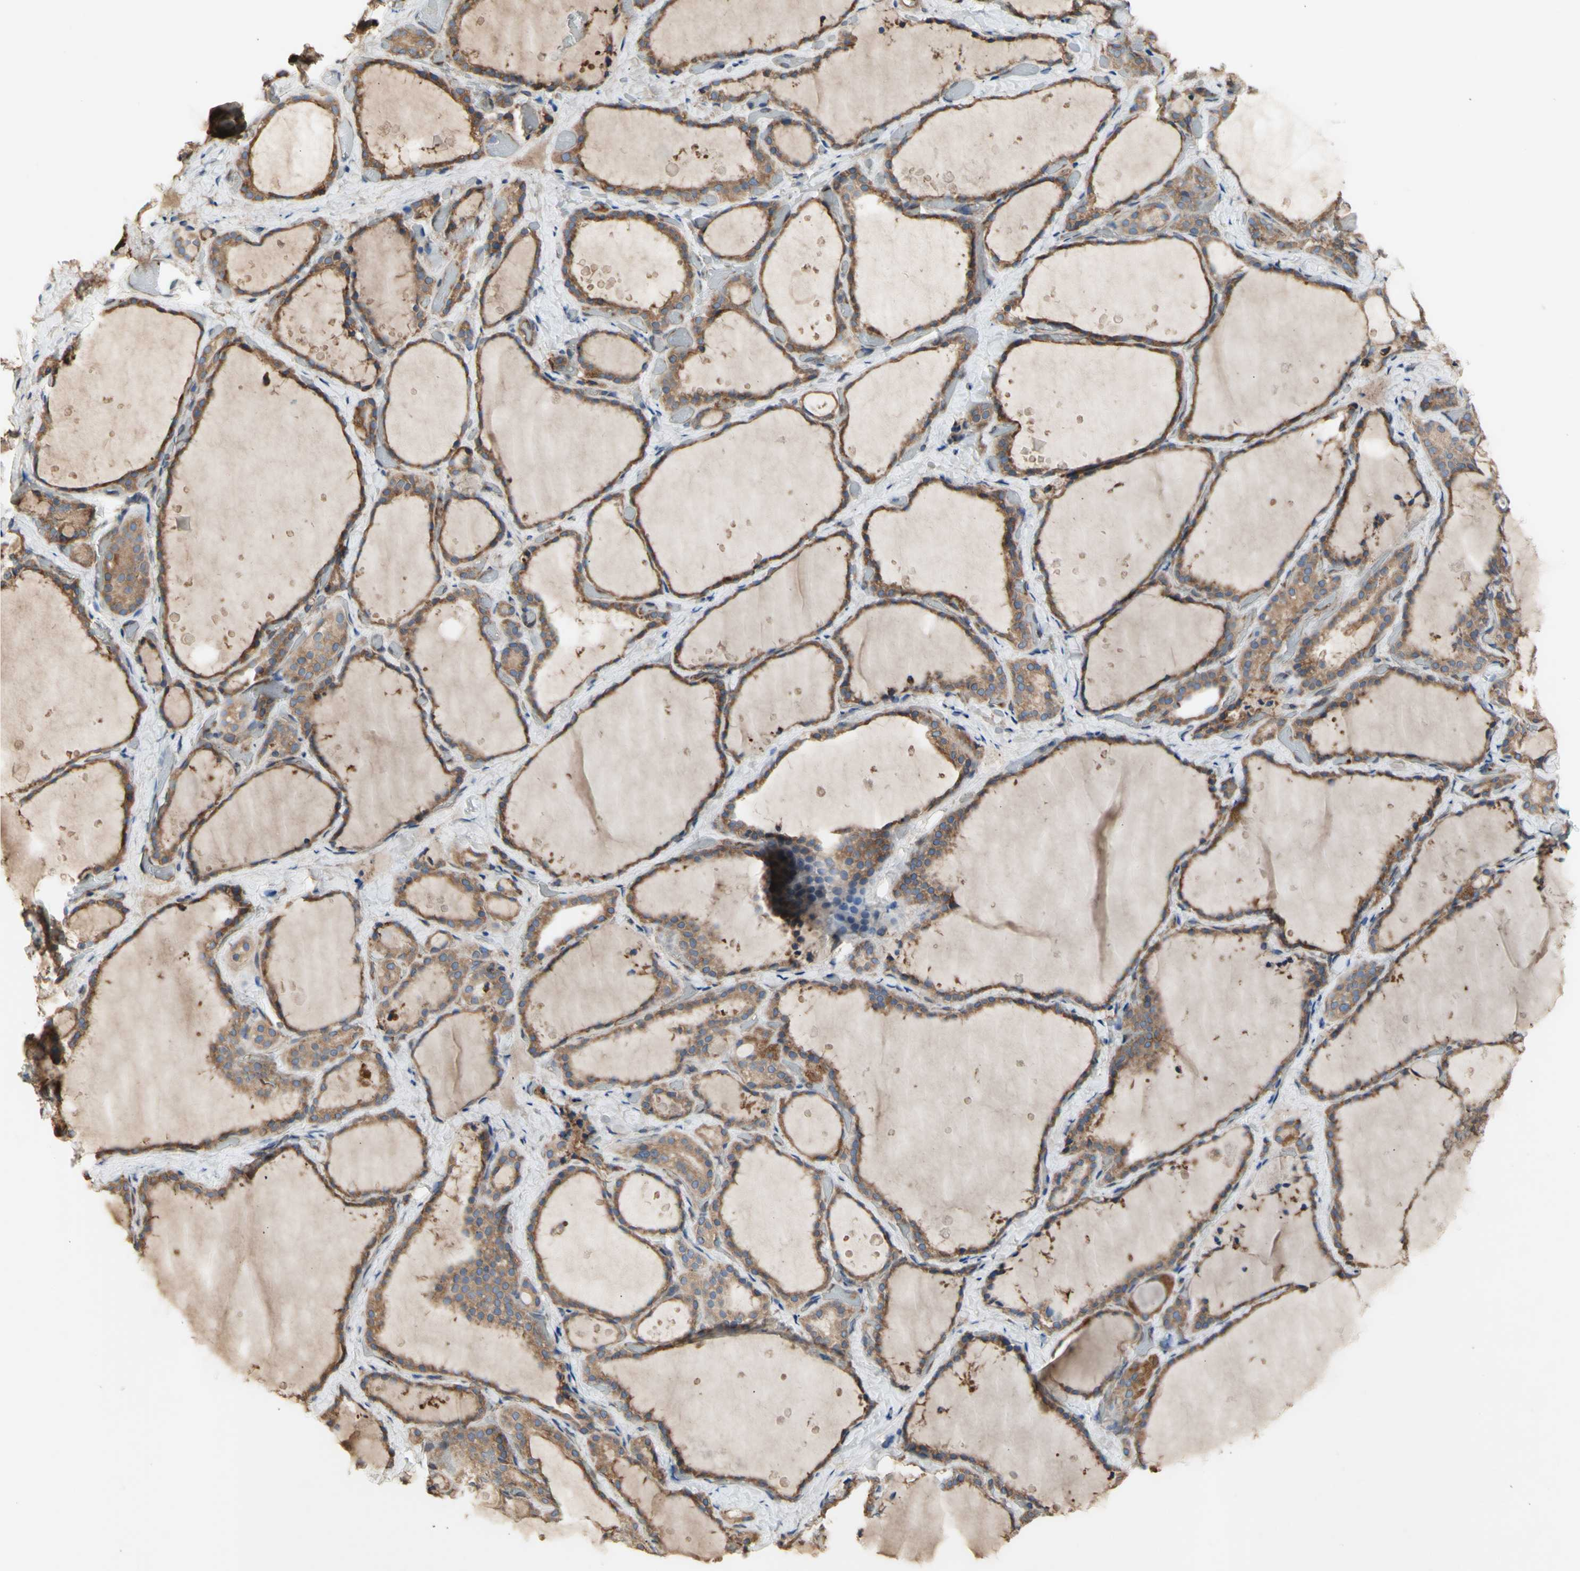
{"staining": {"intensity": "moderate", "quantity": ">75%", "location": "cytoplasmic/membranous"}, "tissue": "thyroid gland", "cell_type": "Glandular cells", "image_type": "normal", "snomed": [{"axis": "morphology", "description": "Normal tissue, NOS"}, {"axis": "topography", "description": "Thyroid gland"}], "caption": "The histopathology image exhibits staining of unremarkable thyroid gland, revealing moderate cytoplasmic/membranous protein positivity (brown color) within glandular cells. (brown staining indicates protein expression, while blue staining denotes nuclei).", "gene": "KLC1", "patient": {"sex": "female", "age": 44}}